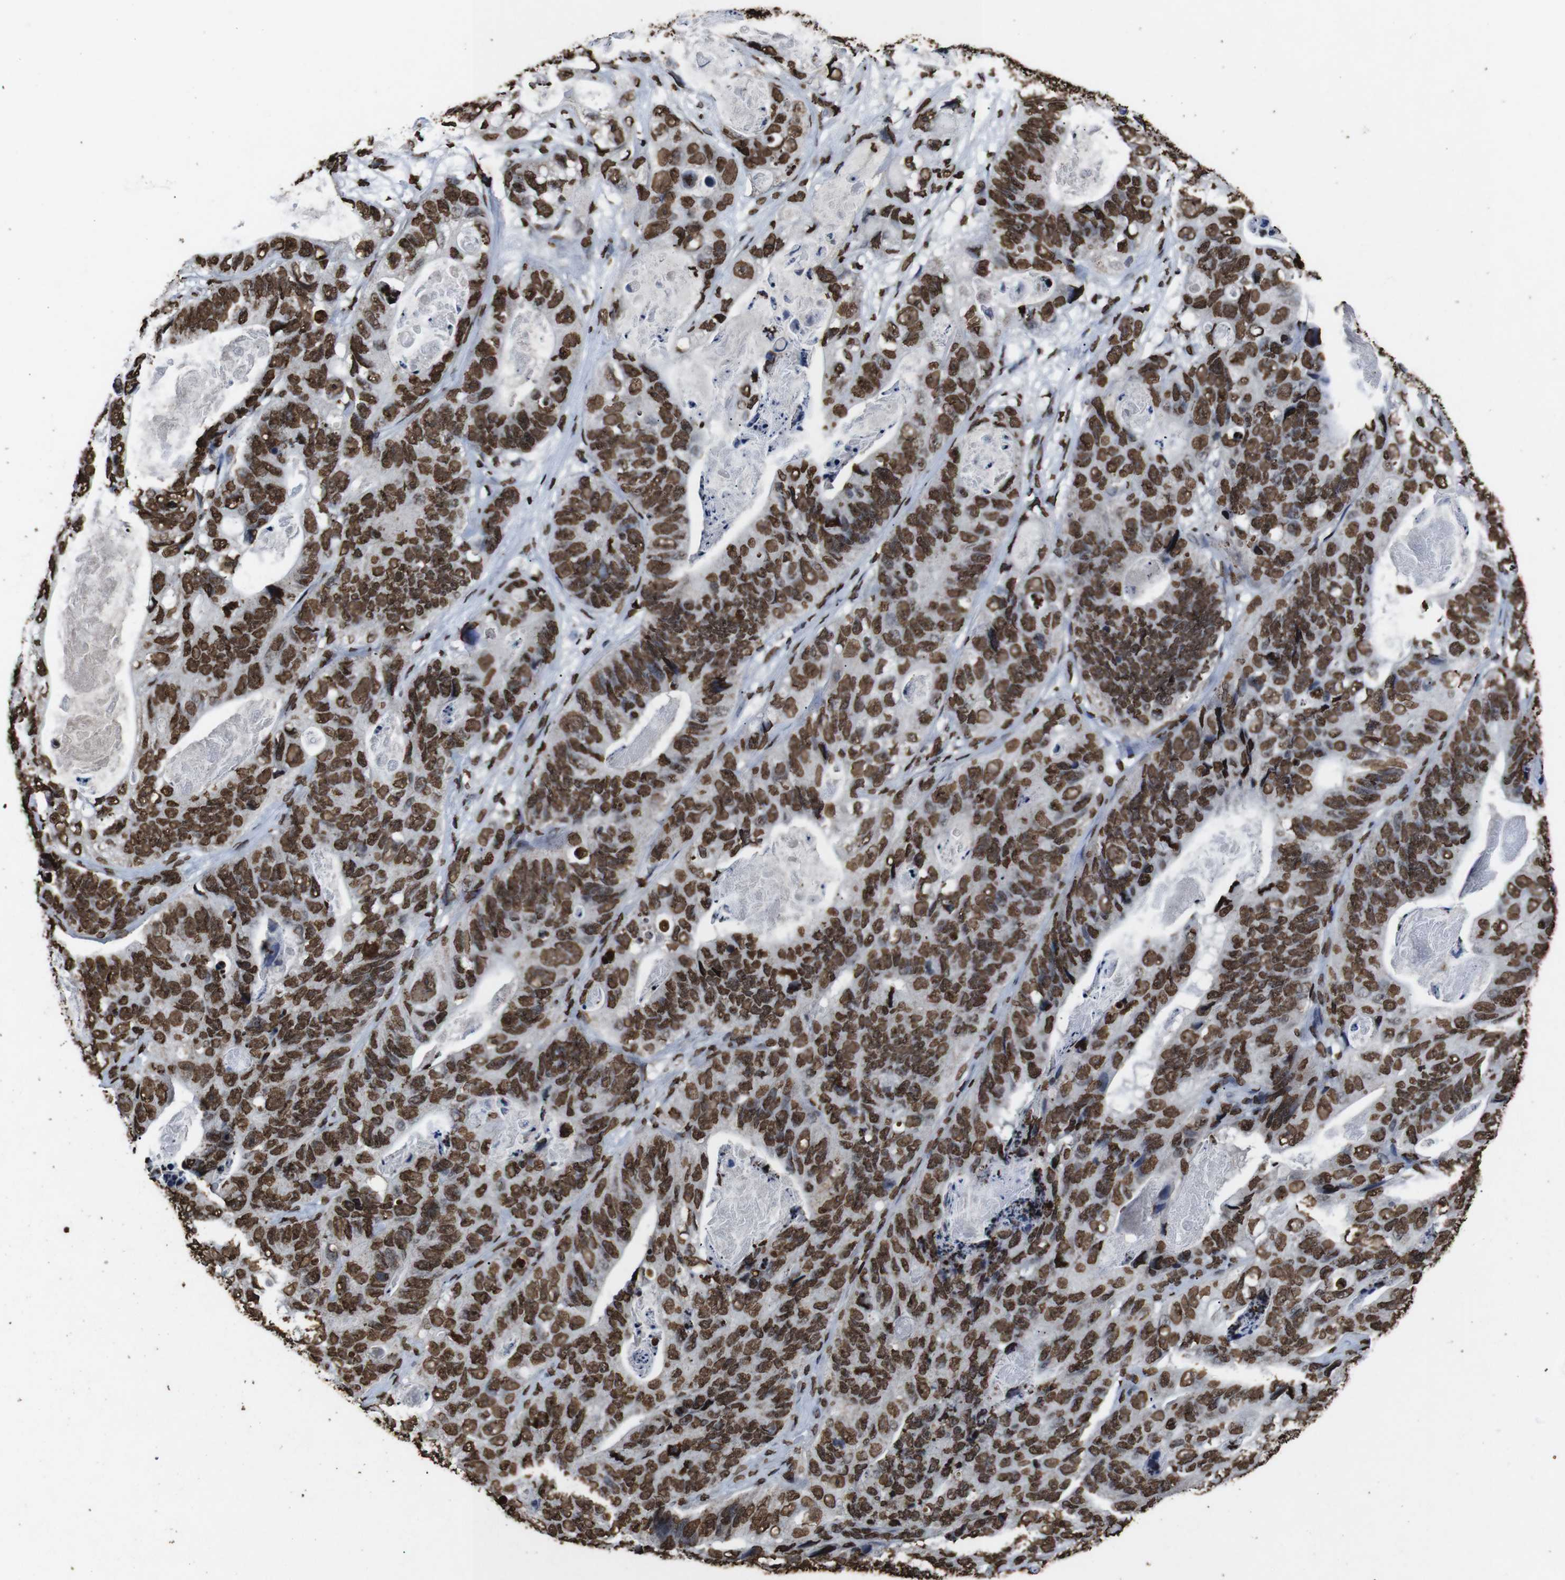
{"staining": {"intensity": "strong", "quantity": ">75%", "location": "nuclear"}, "tissue": "stomach cancer", "cell_type": "Tumor cells", "image_type": "cancer", "snomed": [{"axis": "morphology", "description": "Adenocarcinoma, NOS"}, {"axis": "topography", "description": "Stomach"}], "caption": "A micrograph showing strong nuclear expression in approximately >75% of tumor cells in stomach cancer, as visualized by brown immunohistochemical staining.", "gene": "MDM2", "patient": {"sex": "female", "age": 89}}